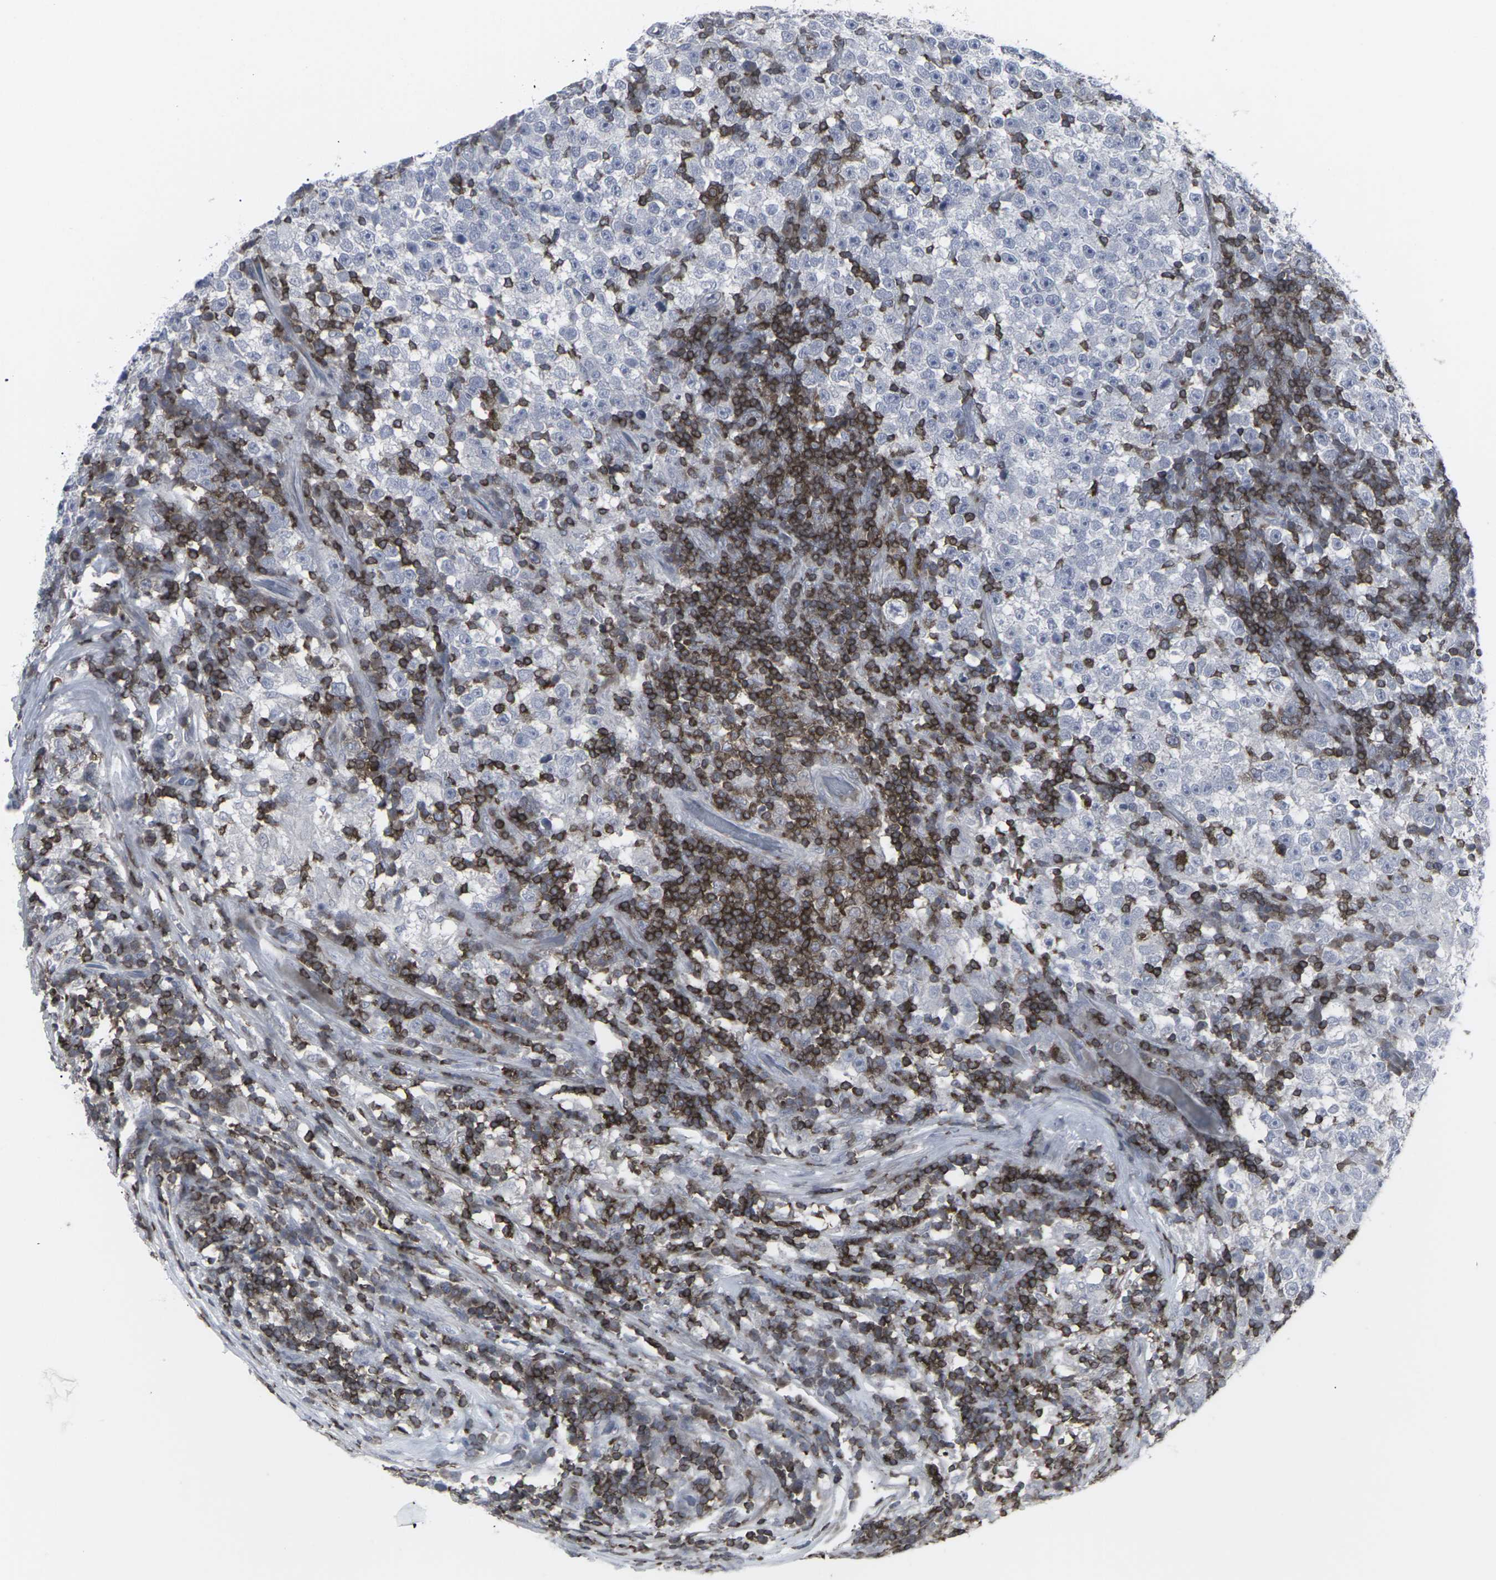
{"staining": {"intensity": "negative", "quantity": "none", "location": "none"}, "tissue": "testis cancer", "cell_type": "Tumor cells", "image_type": "cancer", "snomed": [{"axis": "morphology", "description": "Seminoma, NOS"}, {"axis": "topography", "description": "Testis"}], "caption": "Micrograph shows no significant protein positivity in tumor cells of seminoma (testis).", "gene": "APOBEC2", "patient": {"sex": "male", "age": 43}}